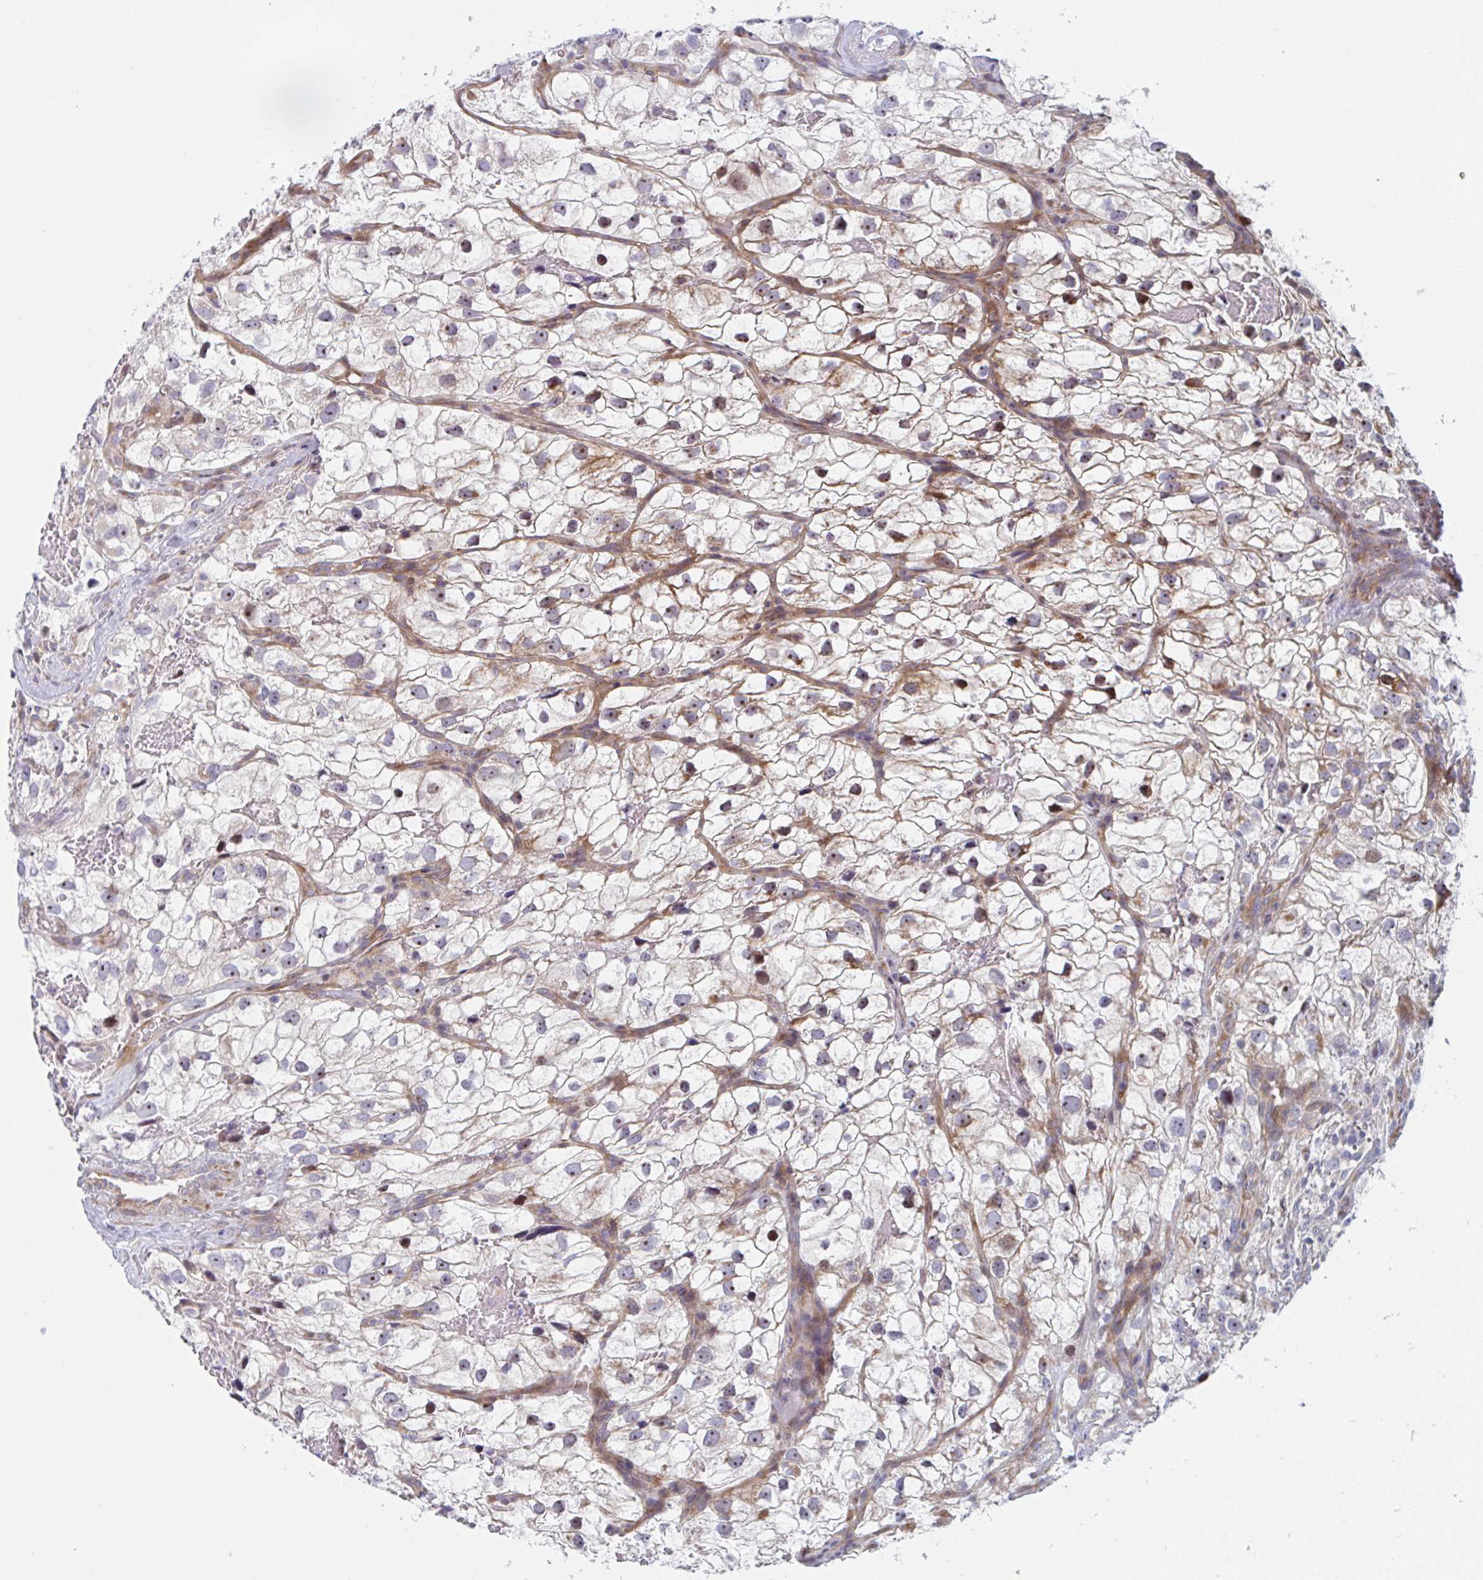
{"staining": {"intensity": "moderate", "quantity": "25%-75%", "location": "cytoplasmic/membranous,nuclear"}, "tissue": "renal cancer", "cell_type": "Tumor cells", "image_type": "cancer", "snomed": [{"axis": "morphology", "description": "Adenocarcinoma, NOS"}, {"axis": "topography", "description": "Kidney"}], "caption": "High-magnification brightfield microscopy of adenocarcinoma (renal) stained with DAB (brown) and counterstained with hematoxylin (blue). tumor cells exhibit moderate cytoplasmic/membranous and nuclear staining is appreciated in about25%-75% of cells.", "gene": "DUXA", "patient": {"sex": "male", "age": 59}}